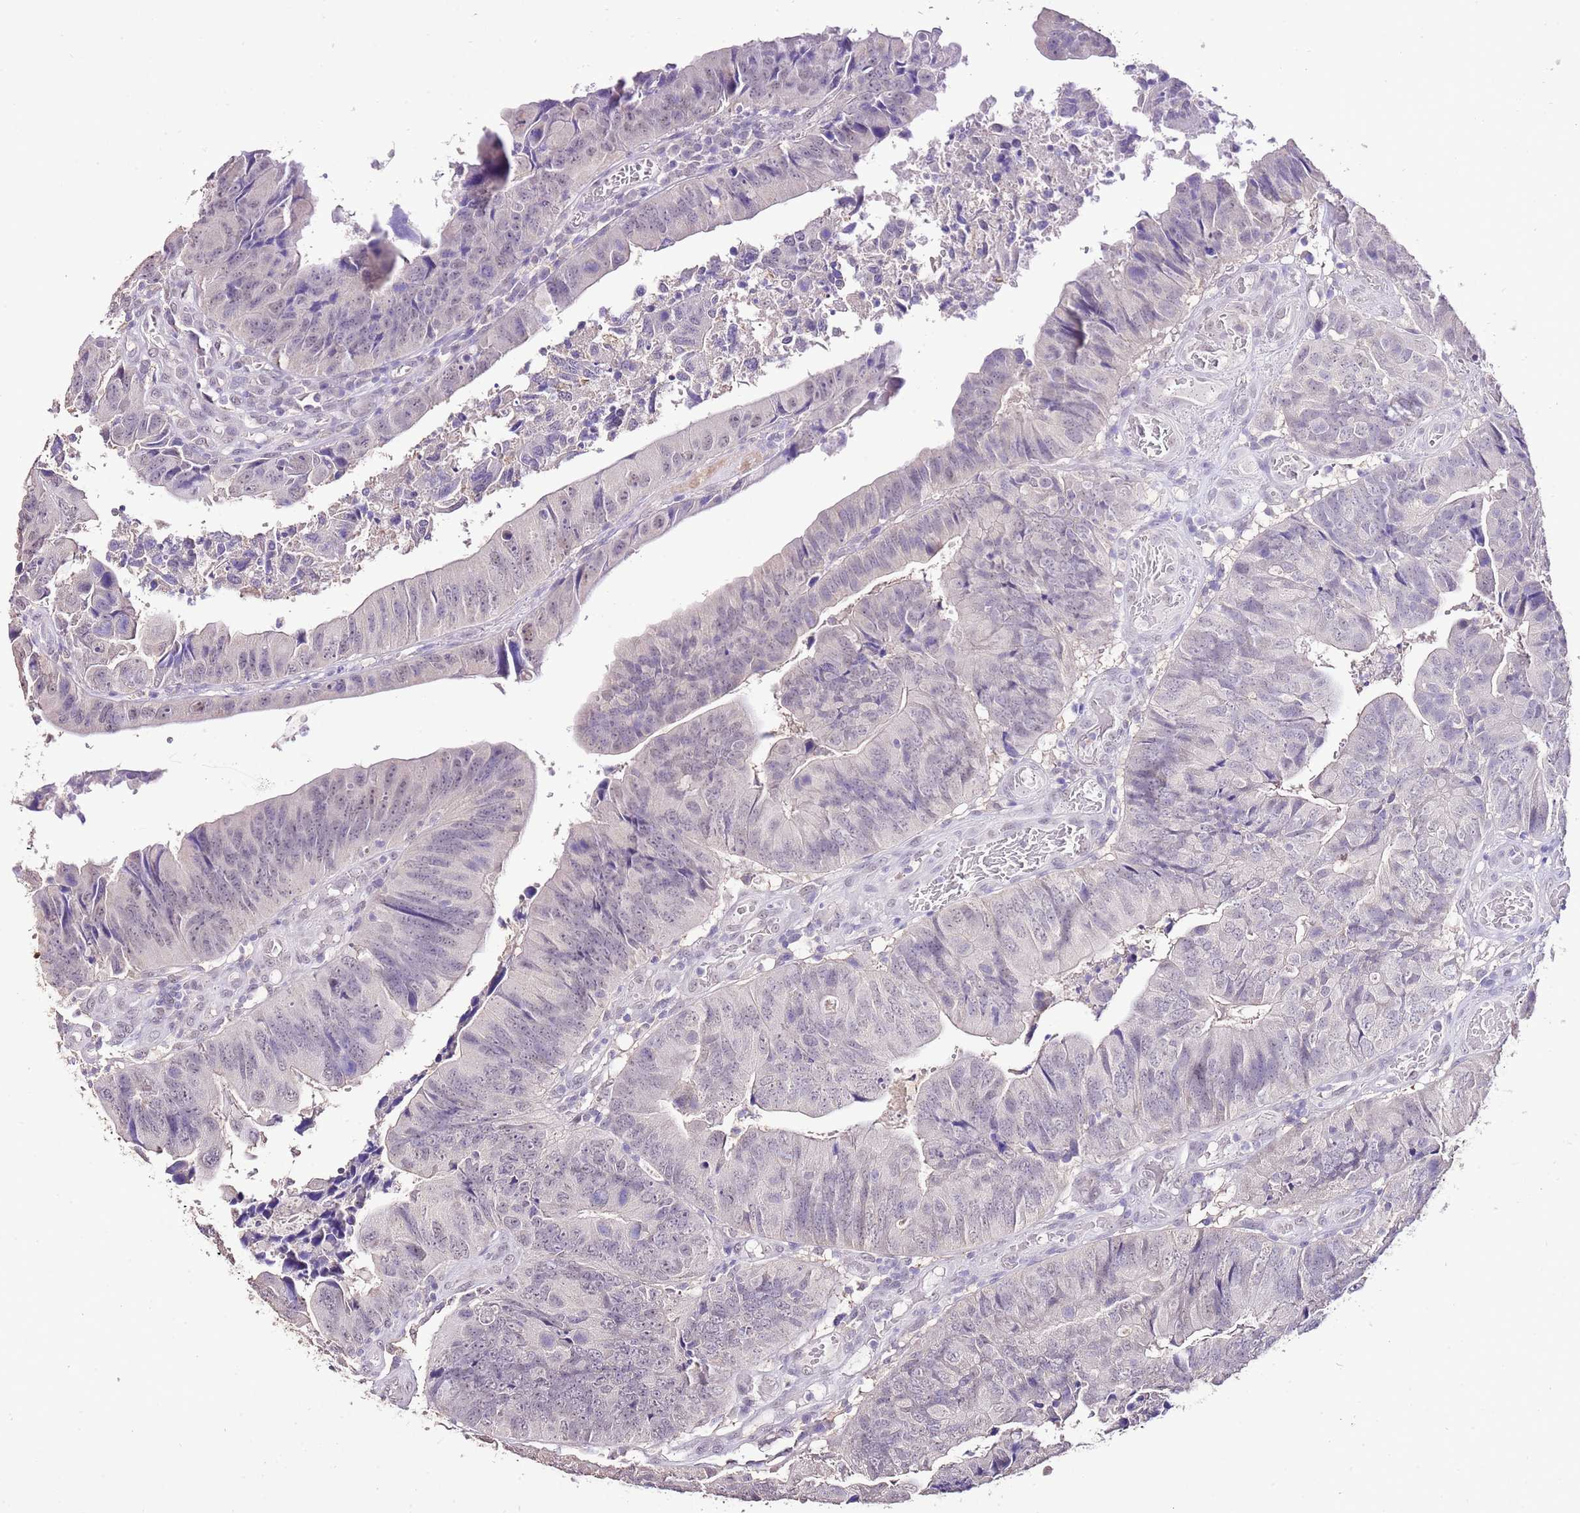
{"staining": {"intensity": "weak", "quantity": "<25%", "location": "nuclear"}, "tissue": "colorectal cancer", "cell_type": "Tumor cells", "image_type": "cancer", "snomed": [{"axis": "morphology", "description": "Adenocarcinoma, NOS"}, {"axis": "topography", "description": "Colon"}], "caption": "IHC of human colorectal cancer exhibits no positivity in tumor cells.", "gene": "IZUMO4", "patient": {"sex": "female", "age": 67}}